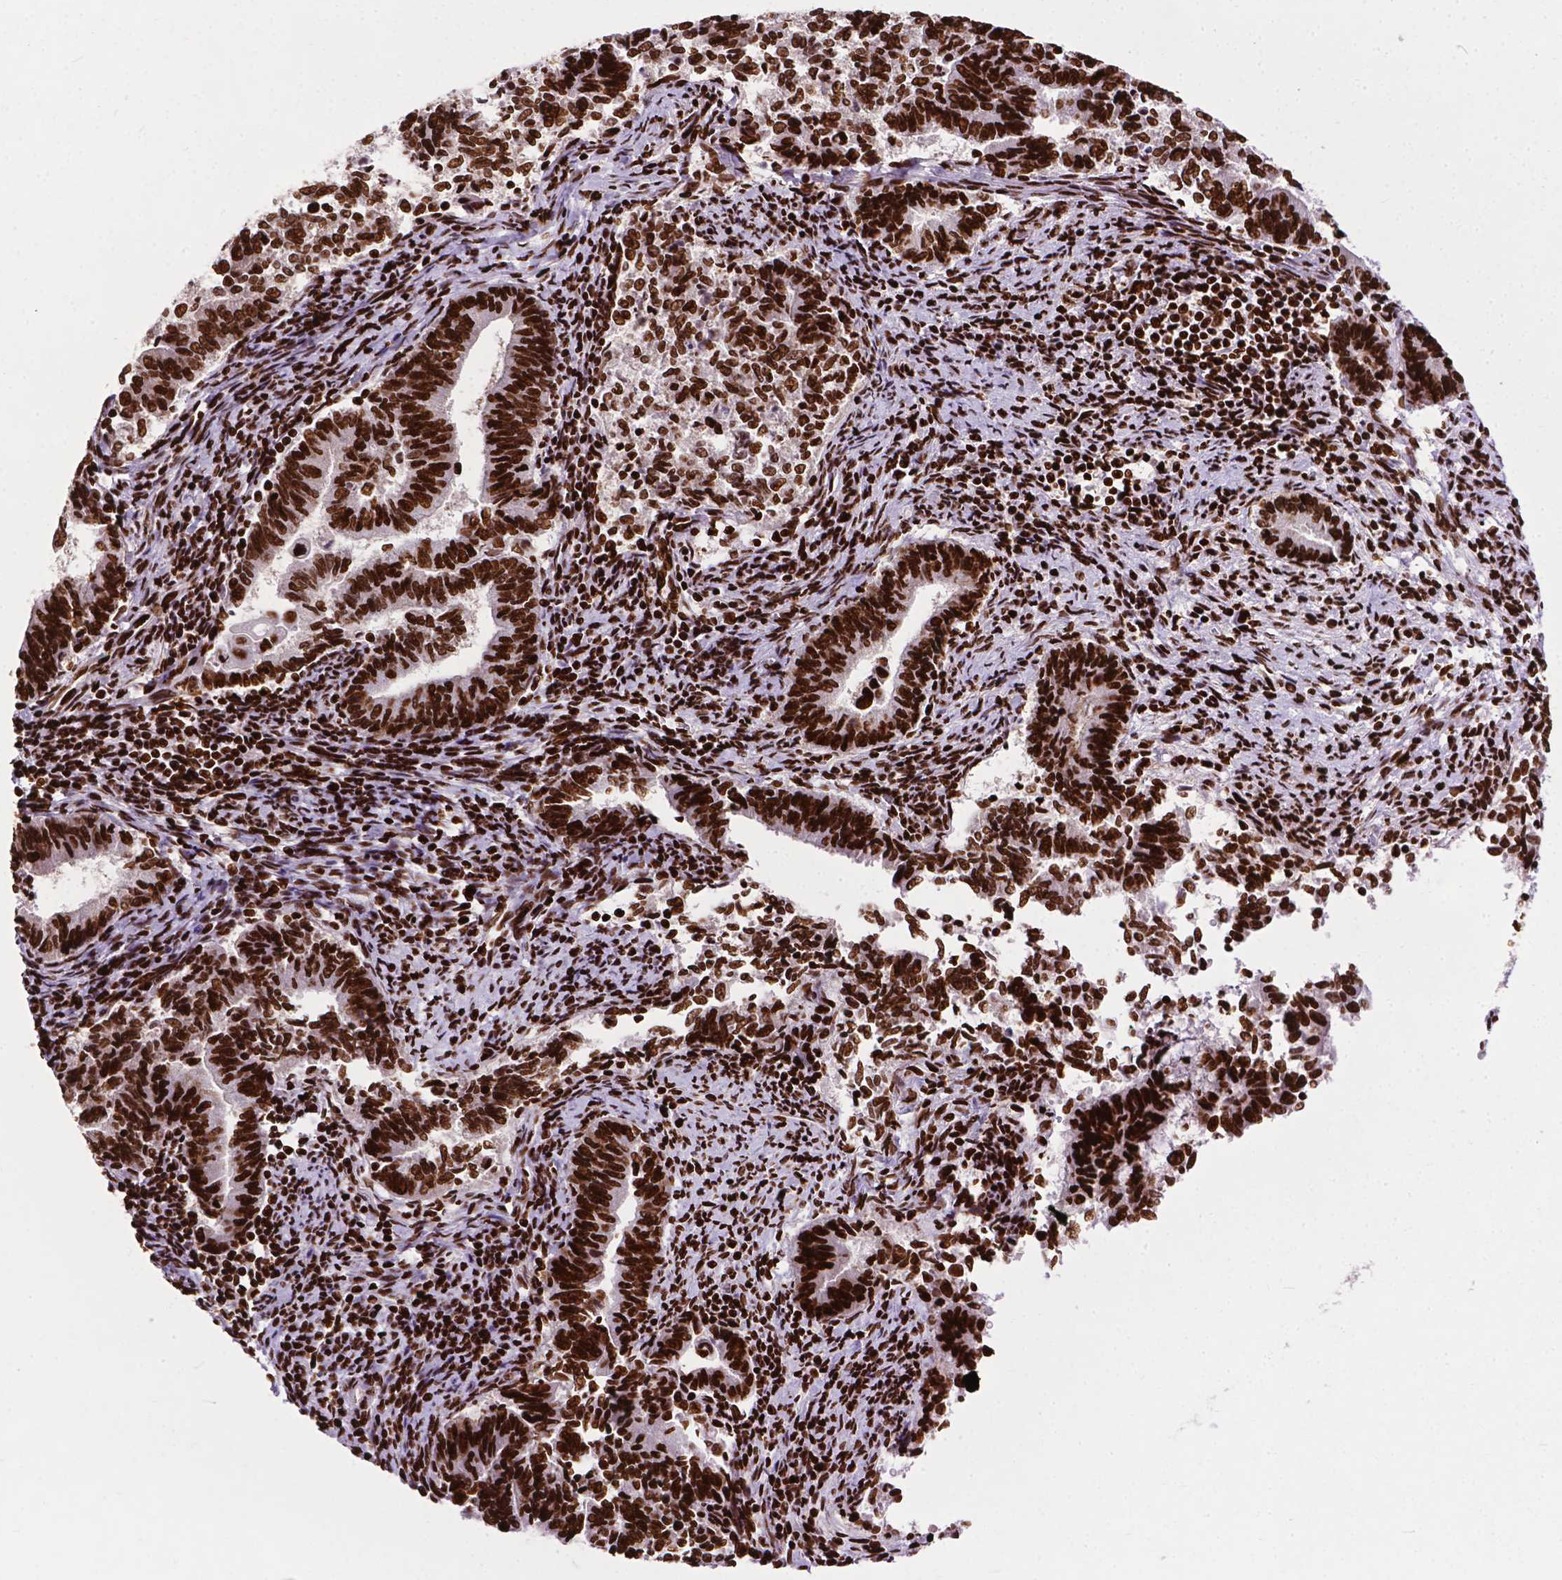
{"staining": {"intensity": "strong", "quantity": ">75%", "location": "nuclear"}, "tissue": "endometrial cancer", "cell_type": "Tumor cells", "image_type": "cancer", "snomed": [{"axis": "morphology", "description": "Adenocarcinoma, NOS"}, {"axis": "topography", "description": "Endometrium"}], "caption": "A brown stain labels strong nuclear positivity of a protein in human endometrial cancer (adenocarcinoma) tumor cells.", "gene": "SMIM5", "patient": {"sex": "female", "age": 65}}